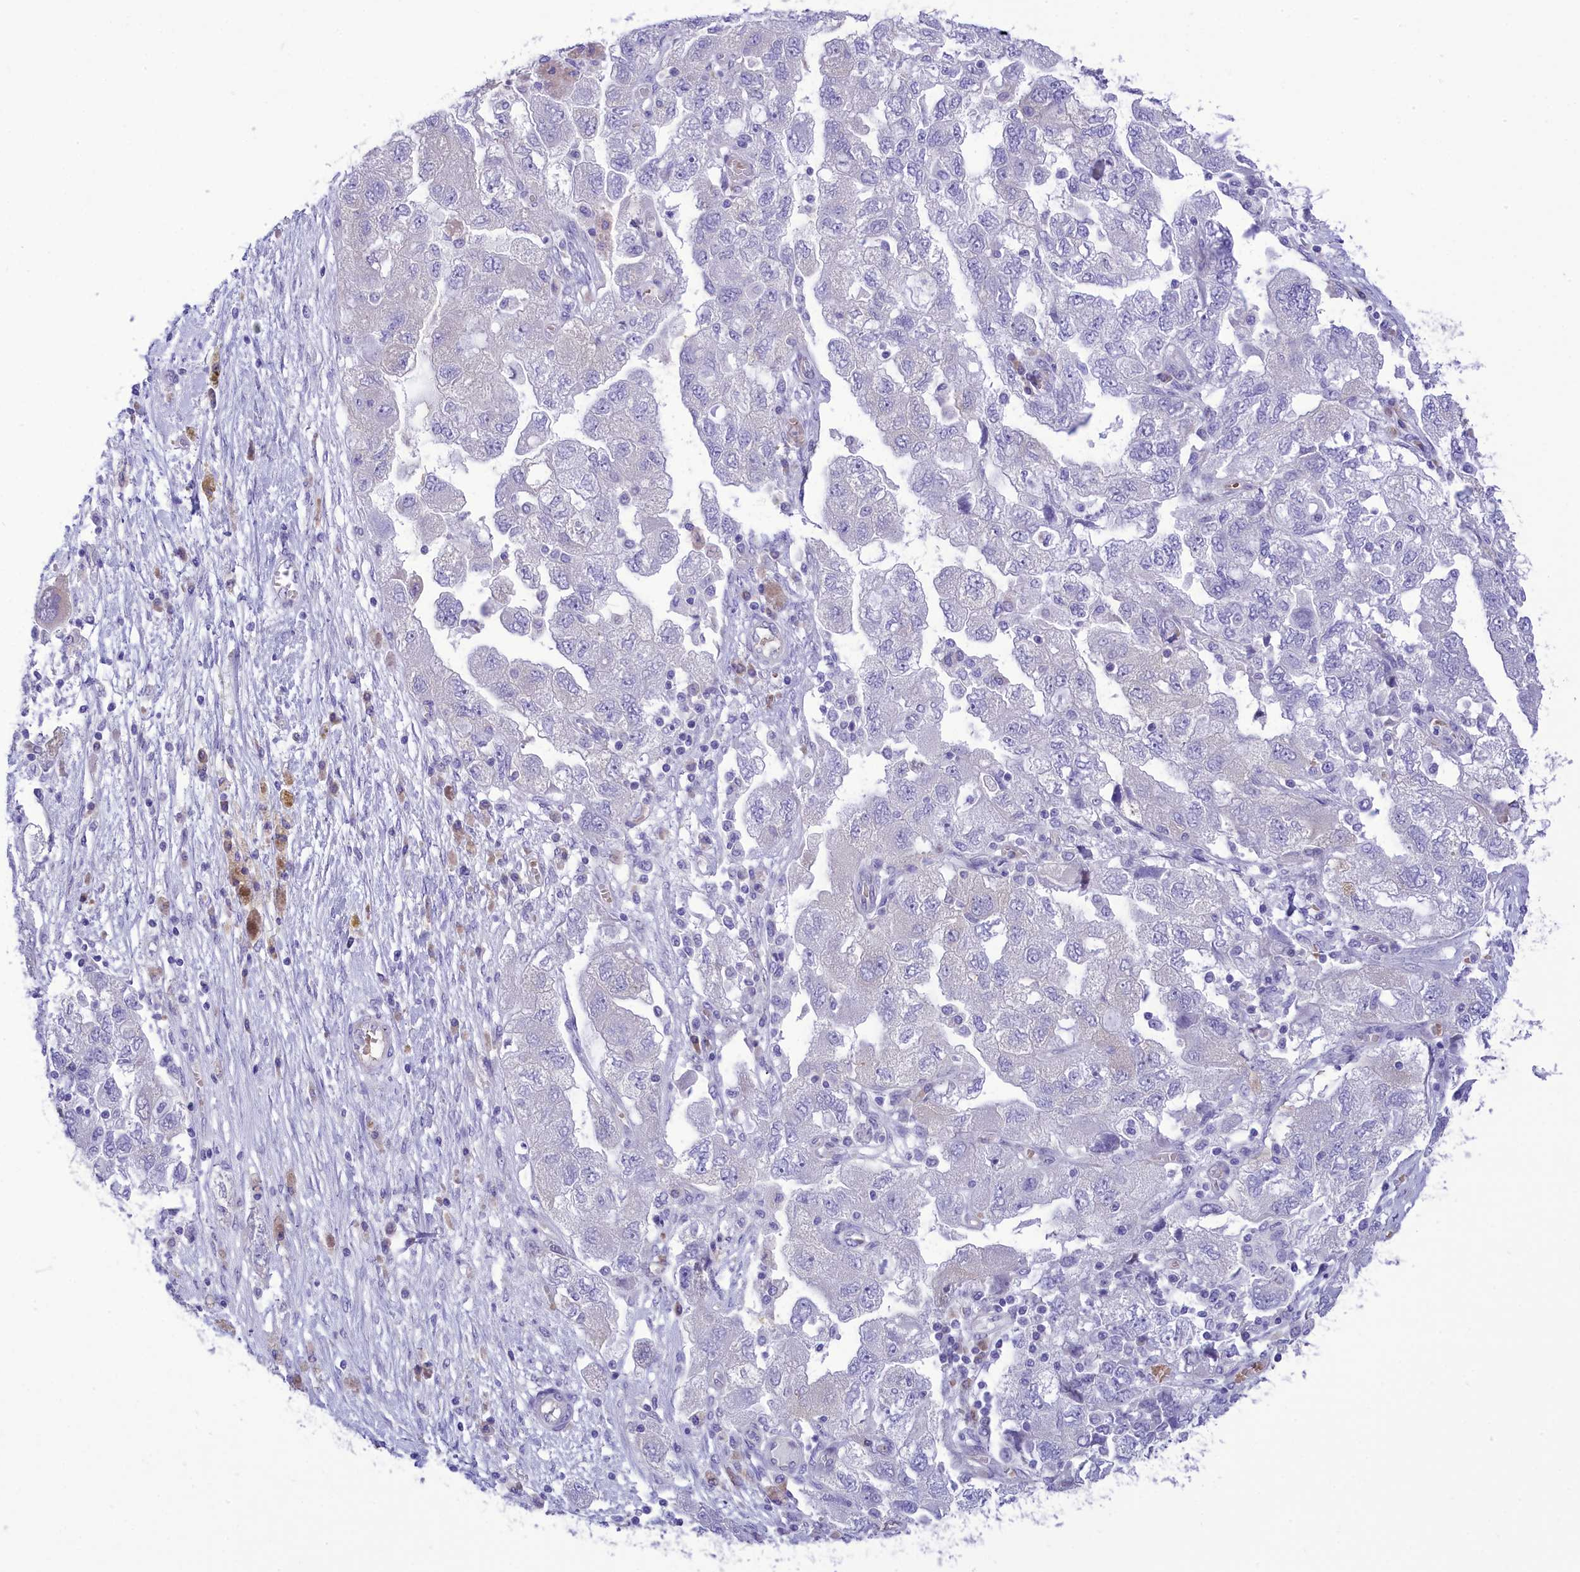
{"staining": {"intensity": "negative", "quantity": "none", "location": "none"}, "tissue": "ovarian cancer", "cell_type": "Tumor cells", "image_type": "cancer", "snomed": [{"axis": "morphology", "description": "Carcinoma, NOS"}, {"axis": "morphology", "description": "Cystadenocarcinoma, serous, NOS"}, {"axis": "topography", "description": "Ovary"}], "caption": "Immunohistochemical staining of human serous cystadenocarcinoma (ovarian) demonstrates no significant staining in tumor cells.", "gene": "DCAF16", "patient": {"sex": "female", "age": 69}}